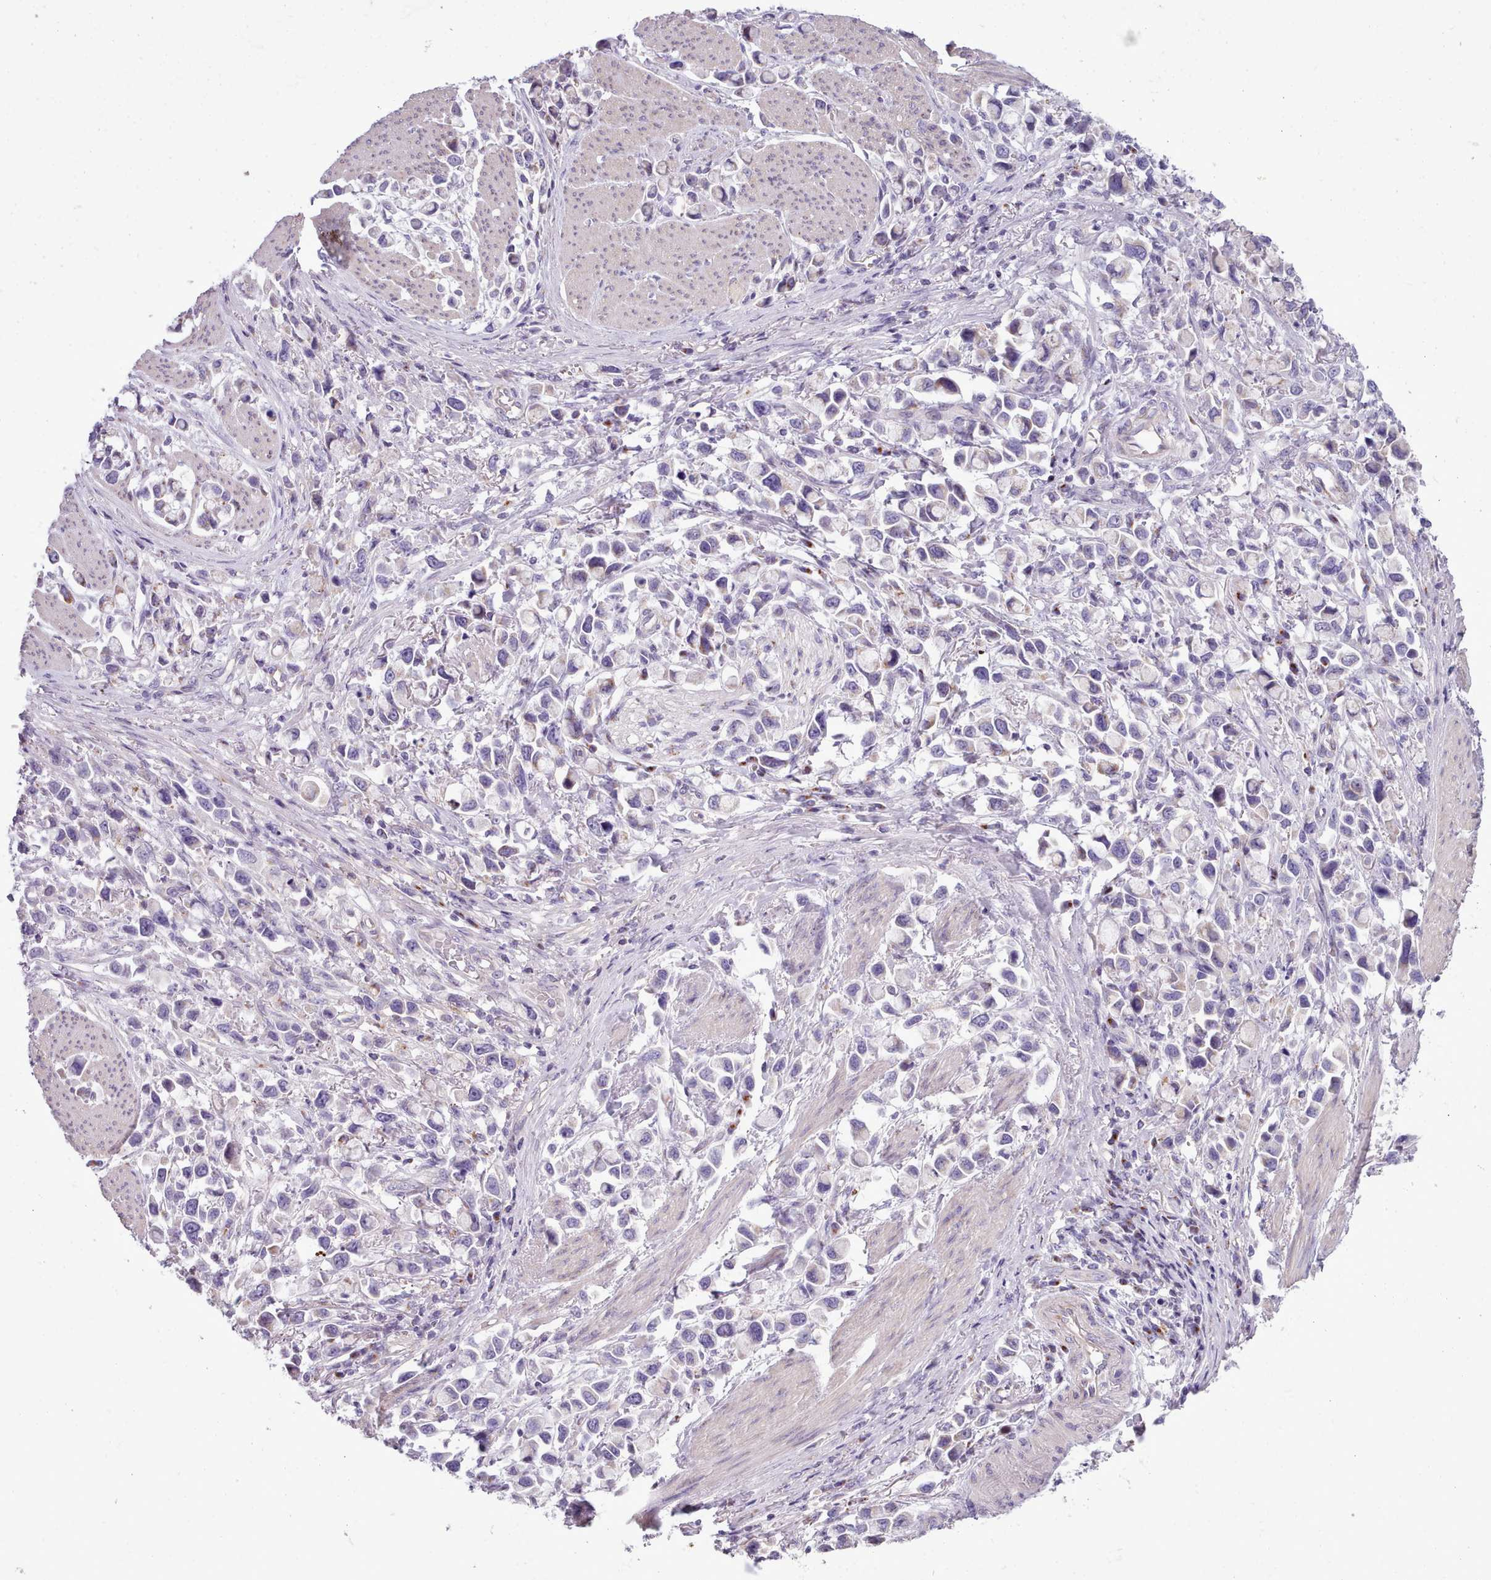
{"staining": {"intensity": "negative", "quantity": "none", "location": "none"}, "tissue": "stomach cancer", "cell_type": "Tumor cells", "image_type": "cancer", "snomed": [{"axis": "morphology", "description": "Adenocarcinoma, NOS"}, {"axis": "topography", "description": "Stomach"}], "caption": "A high-resolution histopathology image shows IHC staining of adenocarcinoma (stomach), which demonstrates no significant staining in tumor cells.", "gene": "SLC52A3", "patient": {"sex": "female", "age": 81}}